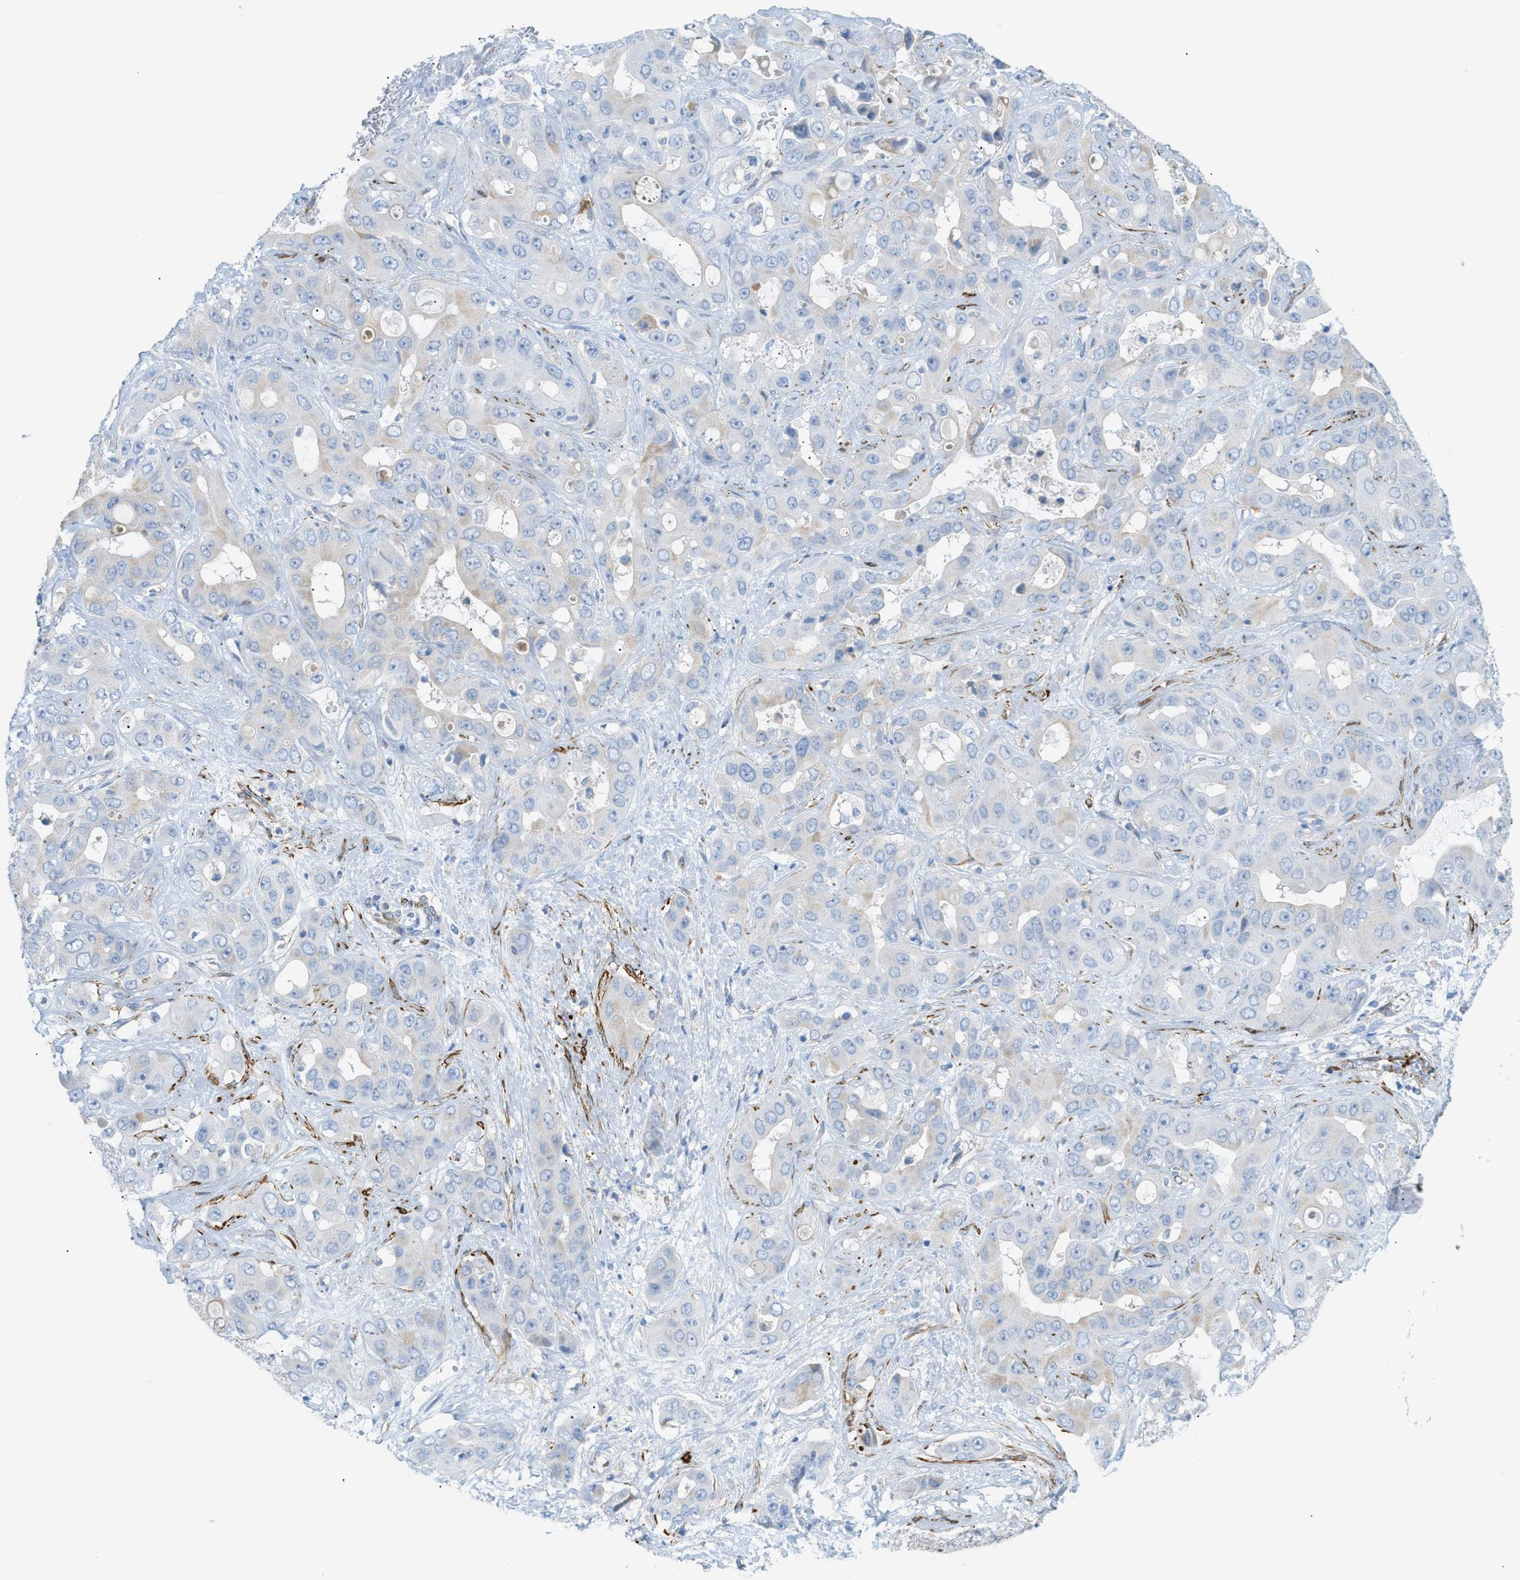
{"staining": {"intensity": "negative", "quantity": "none", "location": "none"}, "tissue": "liver cancer", "cell_type": "Tumor cells", "image_type": "cancer", "snomed": [{"axis": "morphology", "description": "Cholangiocarcinoma"}, {"axis": "topography", "description": "Liver"}], "caption": "IHC histopathology image of neoplastic tissue: human liver cancer (cholangiocarcinoma) stained with DAB (3,3'-diaminobenzidine) reveals no significant protein positivity in tumor cells.", "gene": "MYH11", "patient": {"sex": "female", "age": 52}}